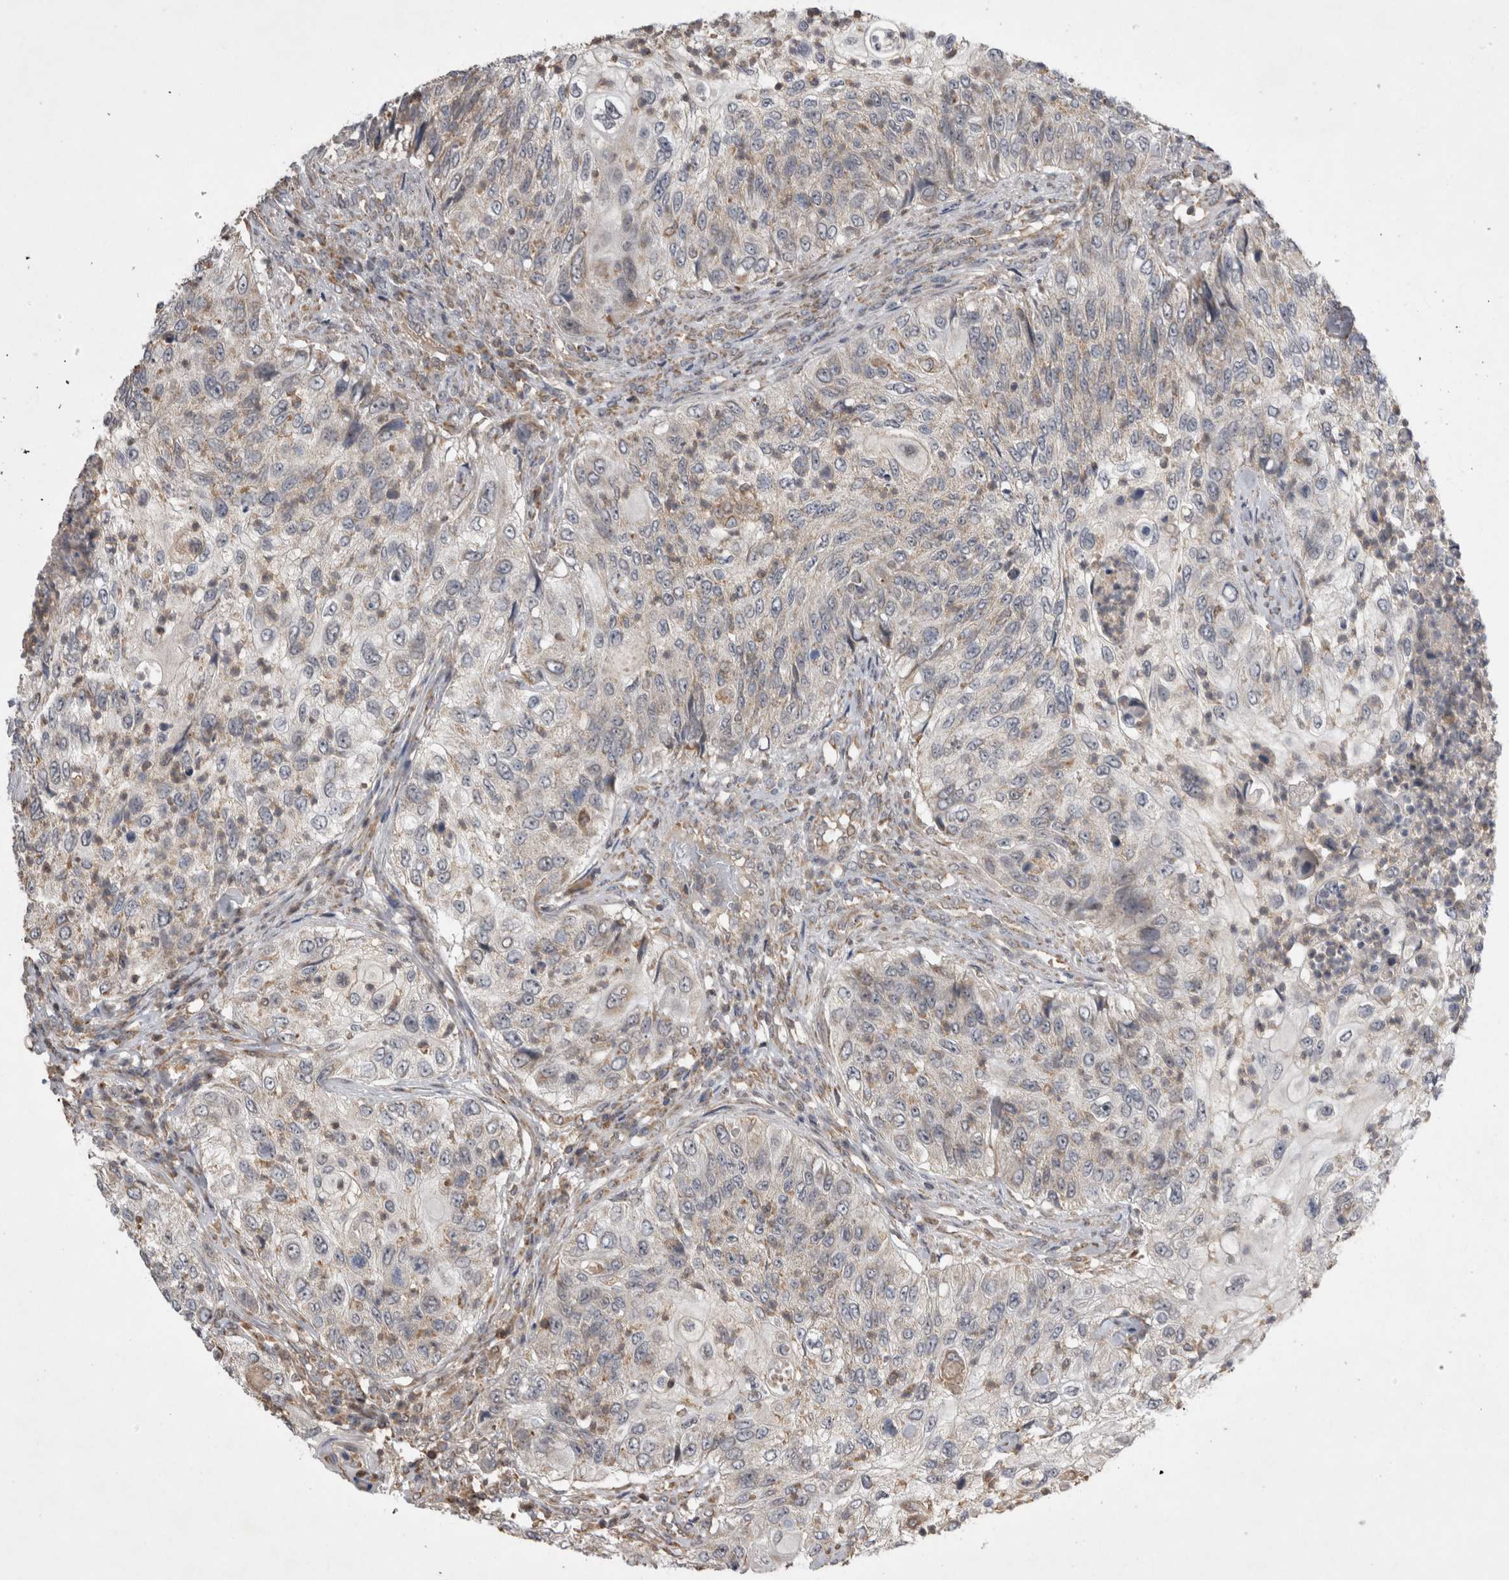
{"staining": {"intensity": "weak", "quantity": "<25%", "location": "cytoplasmic/membranous"}, "tissue": "urothelial cancer", "cell_type": "Tumor cells", "image_type": "cancer", "snomed": [{"axis": "morphology", "description": "Urothelial carcinoma, High grade"}, {"axis": "topography", "description": "Urinary bladder"}], "caption": "Urothelial cancer stained for a protein using immunohistochemistry exhibits no expression tumor cells.", "gene": "KCNIP1", "patient": {"sex": "female", "age": 60}}